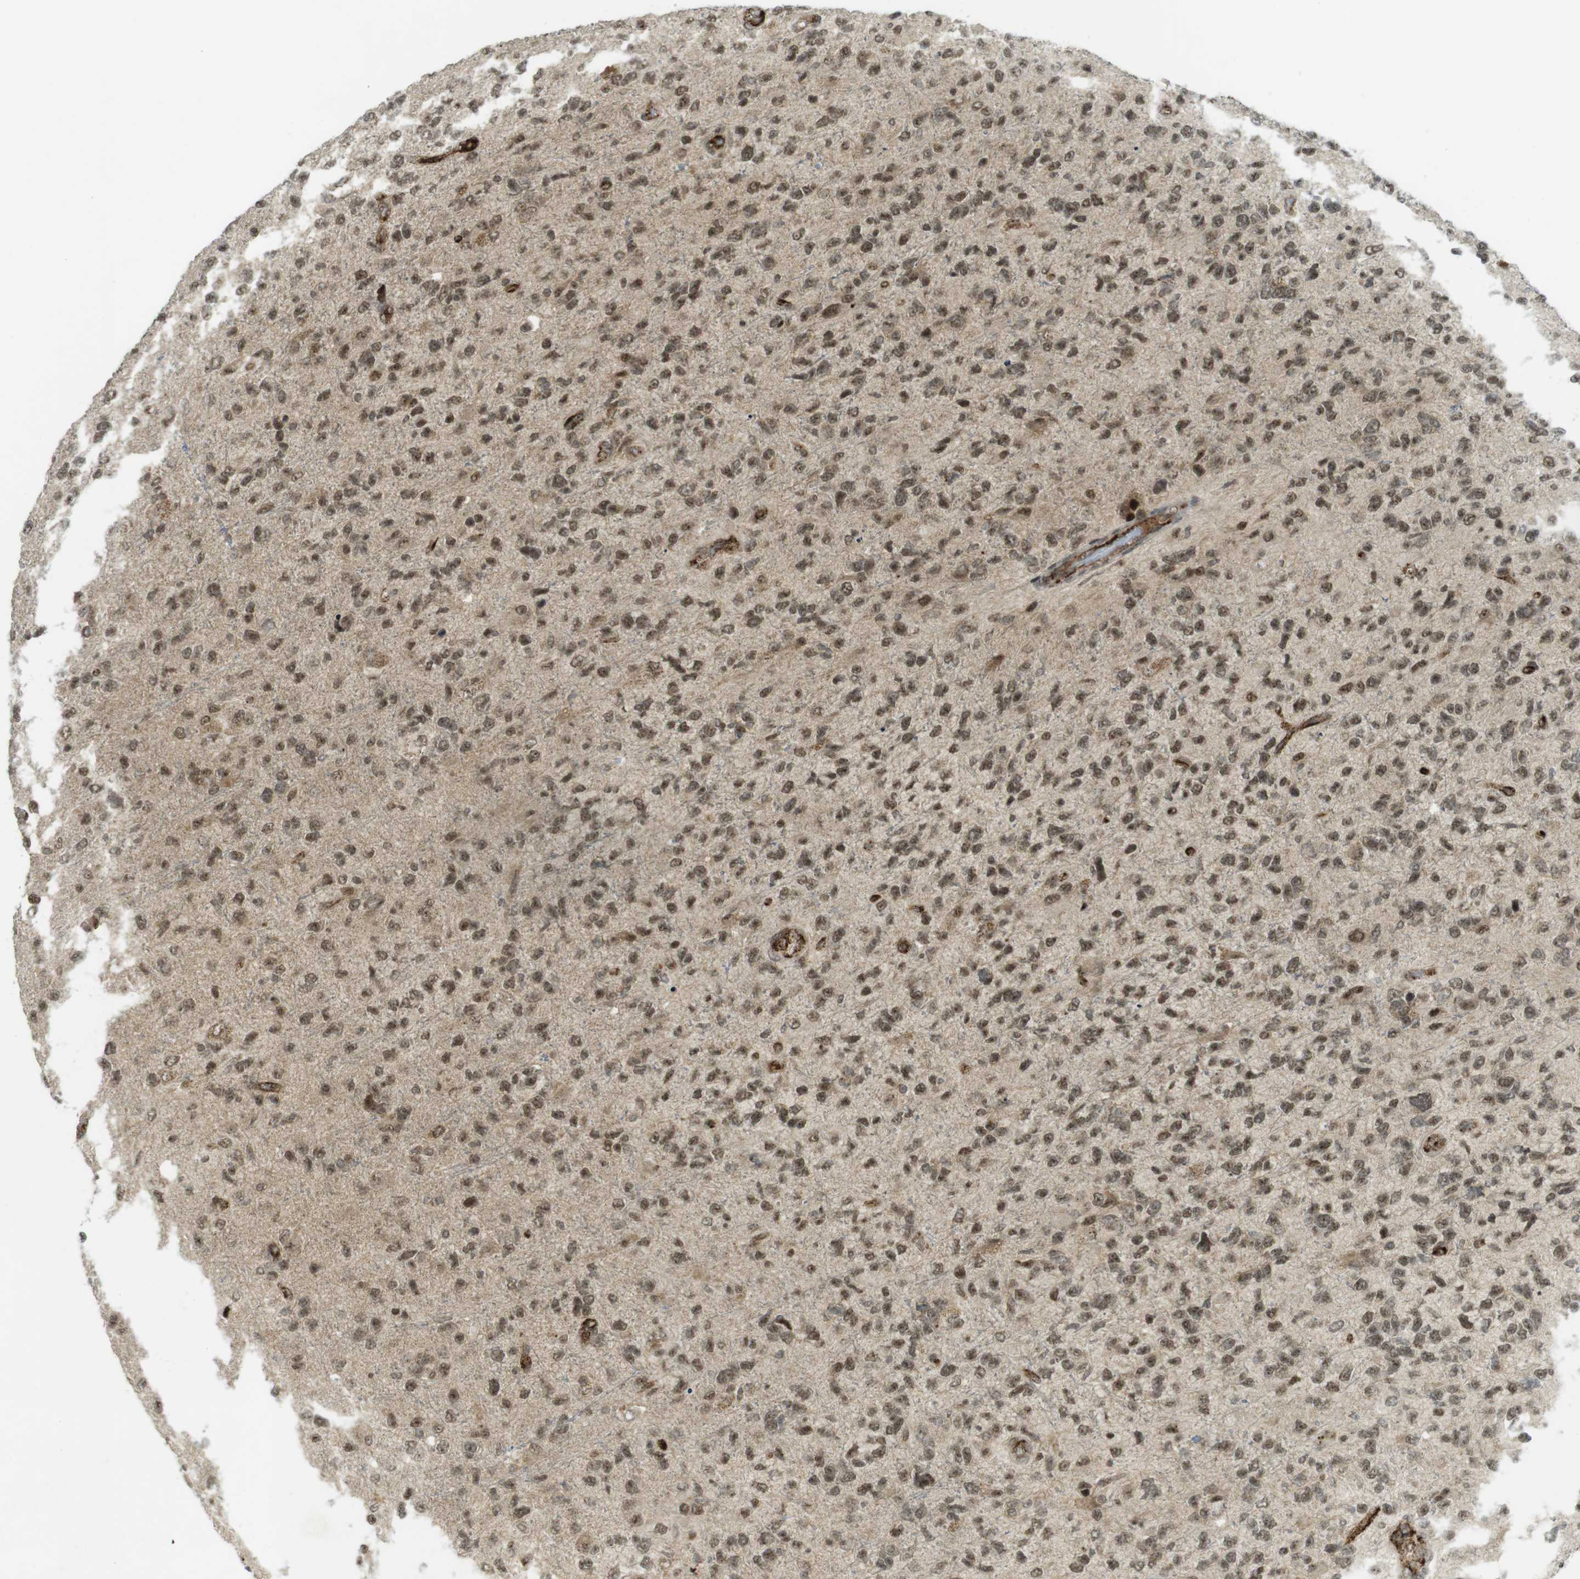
{"staining": {"intensity": "moderate", "quantity": ">75%", "location": "nuclear"}, "tissue": "glioma", "cell_type": "Tumor cells", "image_type": "cancer", "snomed": [{"axis": "morphology", "description": "Glioma, malignant, High grade"}, {"axis": "topography", "description": "Brain"}], "caption": "Immunohistochemistry (IHC) histopathology image of malignant high-grade glioma stained for a protein (brown), which exhibits medium levels of moderate nuclear staining in approximately >75% of tumor cells.", "gene": "PPP1R13B", "patient": {"sex": "female", "age": 58}}